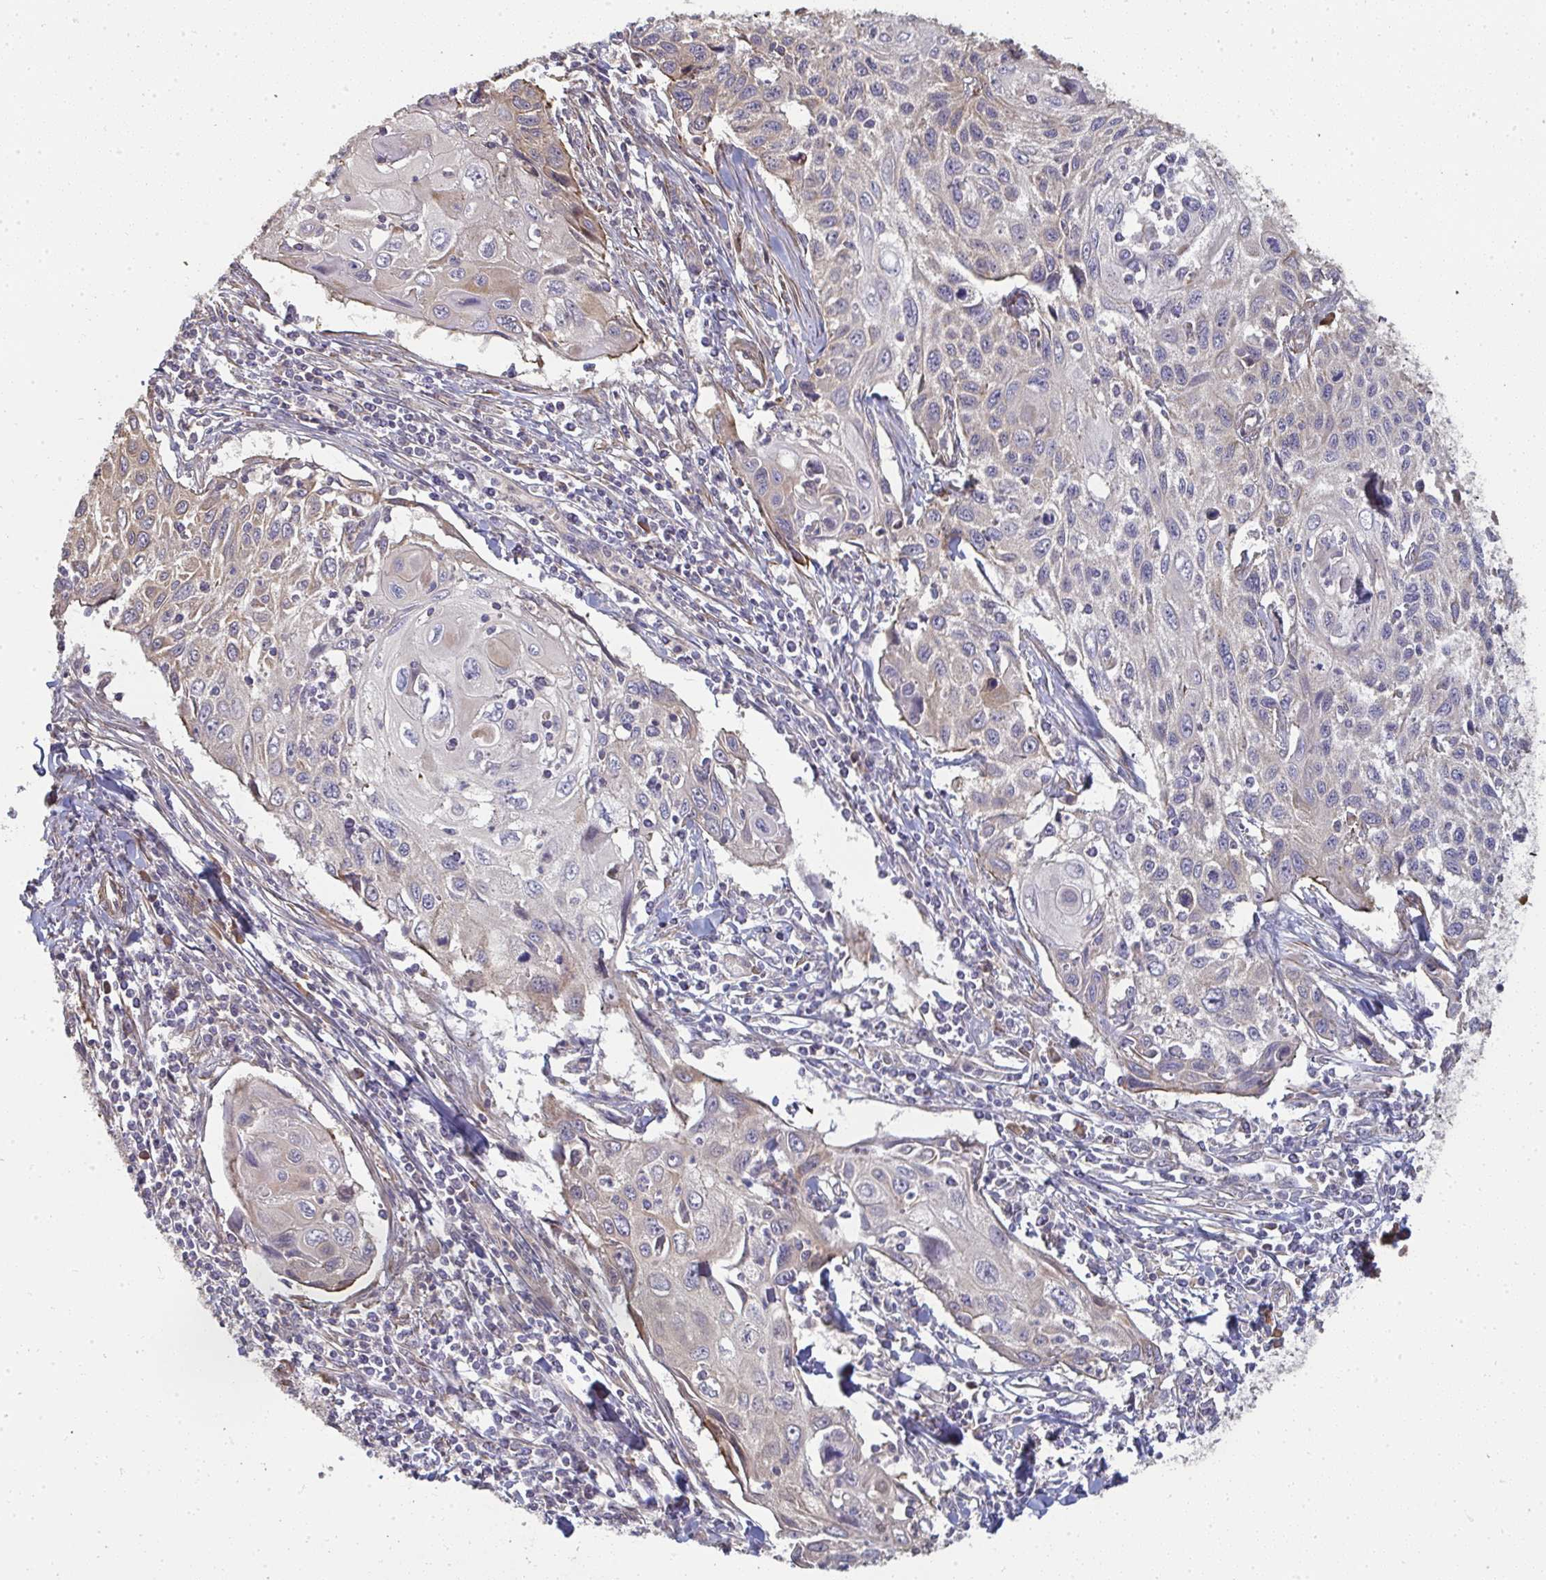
{"staining": {"intensity": "weak", "quantity": "<25%", "location": "cytoplasmic/membranous"}, "tissue": "cervical cancer", "cell_type": "Tumor cells", "image_type": "cancer", "snomed": [{"axis": "morphology", "description": "Squamous cell carcinoma, NOS"}, {"axis": "topography", "description": "Cervix"}], "caption": "Histopathology image shows no significant protein staining in tumor cells of squamous cell carcinoma (cervical).", "gene": "ZFYVE28", "patient": {"sex": "female", "age": 70}}